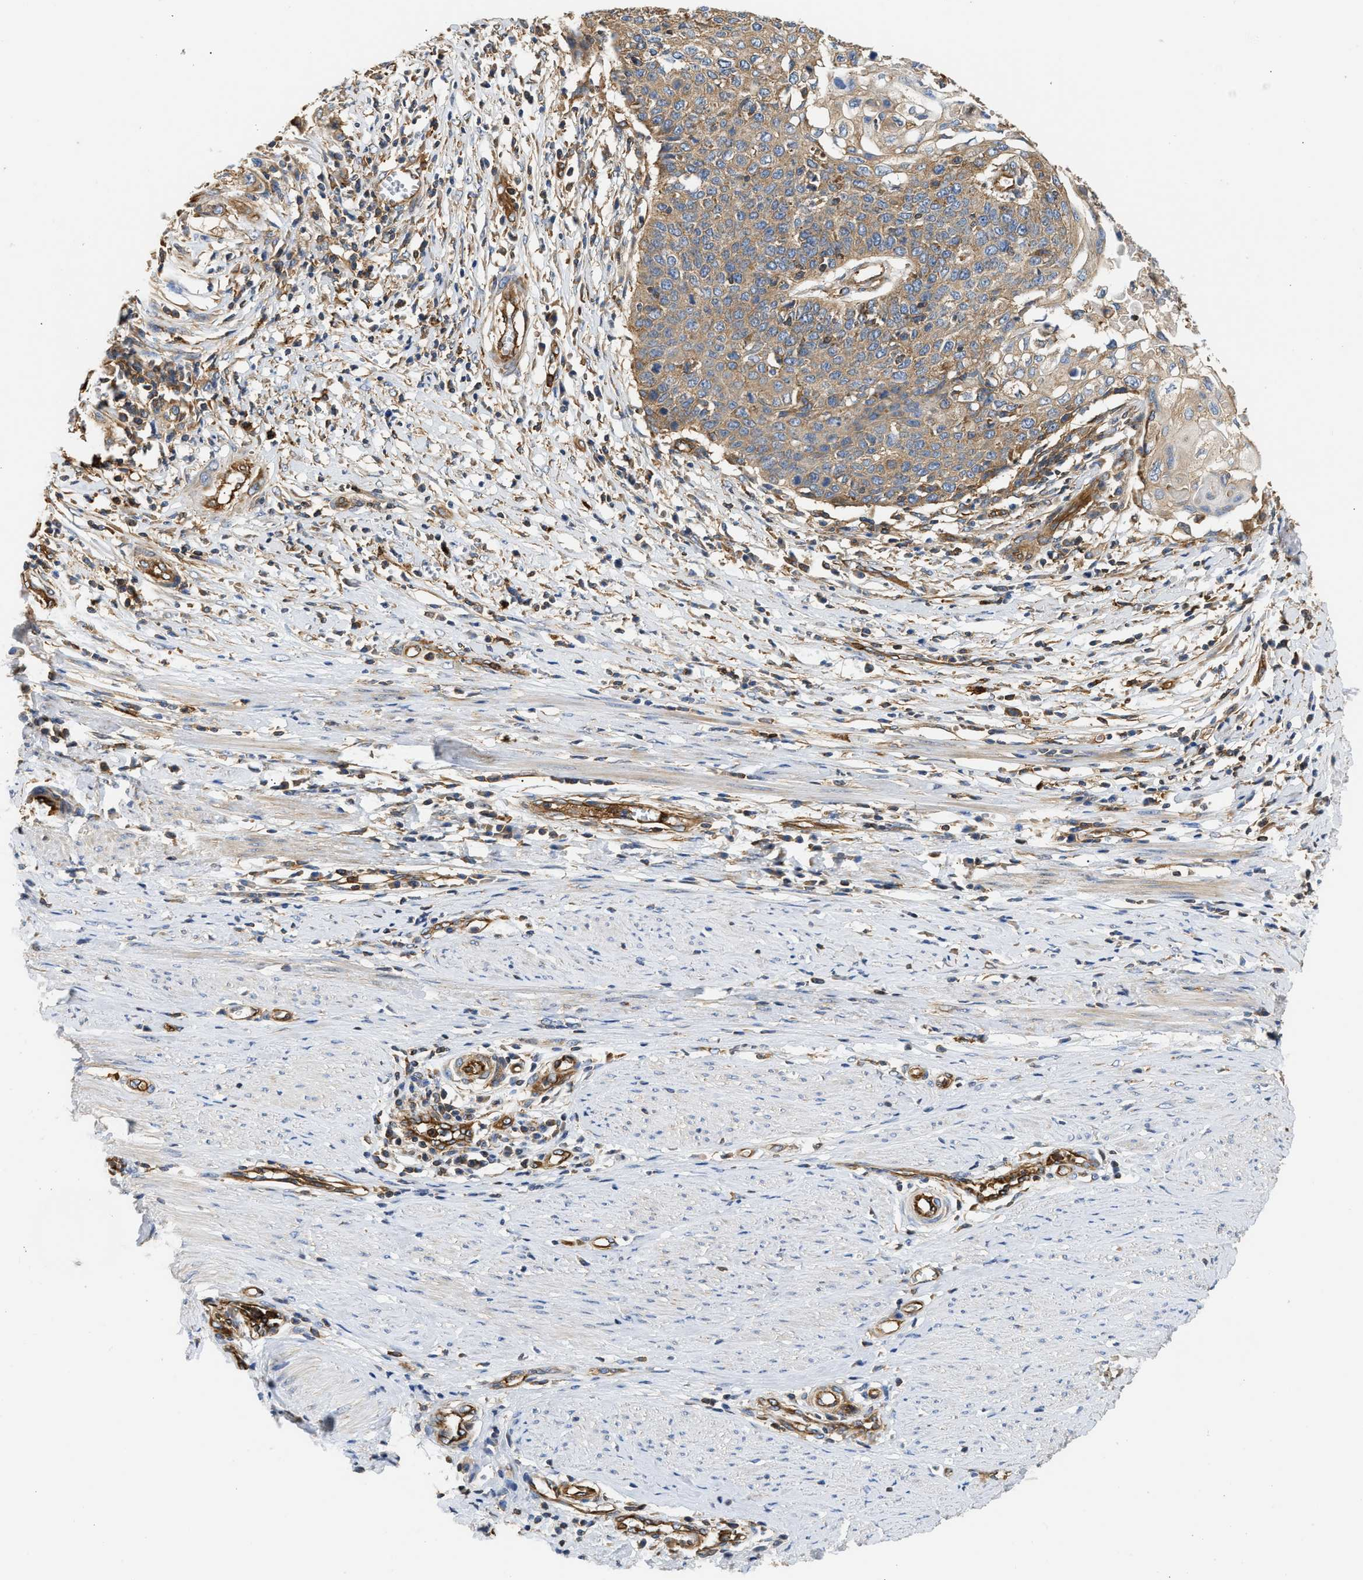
{"staining": {"intensity": "moderate", "quantity": ">75%", "location": "cytoplasmic/membranous"}, "tissue": "cervical cancer", "cell_type": "Tumor cells", "image_type": "cancer", "snomed": [{"axis": "morphology", "description": "Squamous cell carcinoma, NOS"}, {"axis": "topography", "description": "Cervix"}], "caption": "A medium amount of moderate cytoplasmic/membranous positivity is identified in about >75% of tumor cells in cervical squamous cell carcinoma tissue.", "gene": "SAMD9L", "patient": {"sex": "female", "age": 39}}